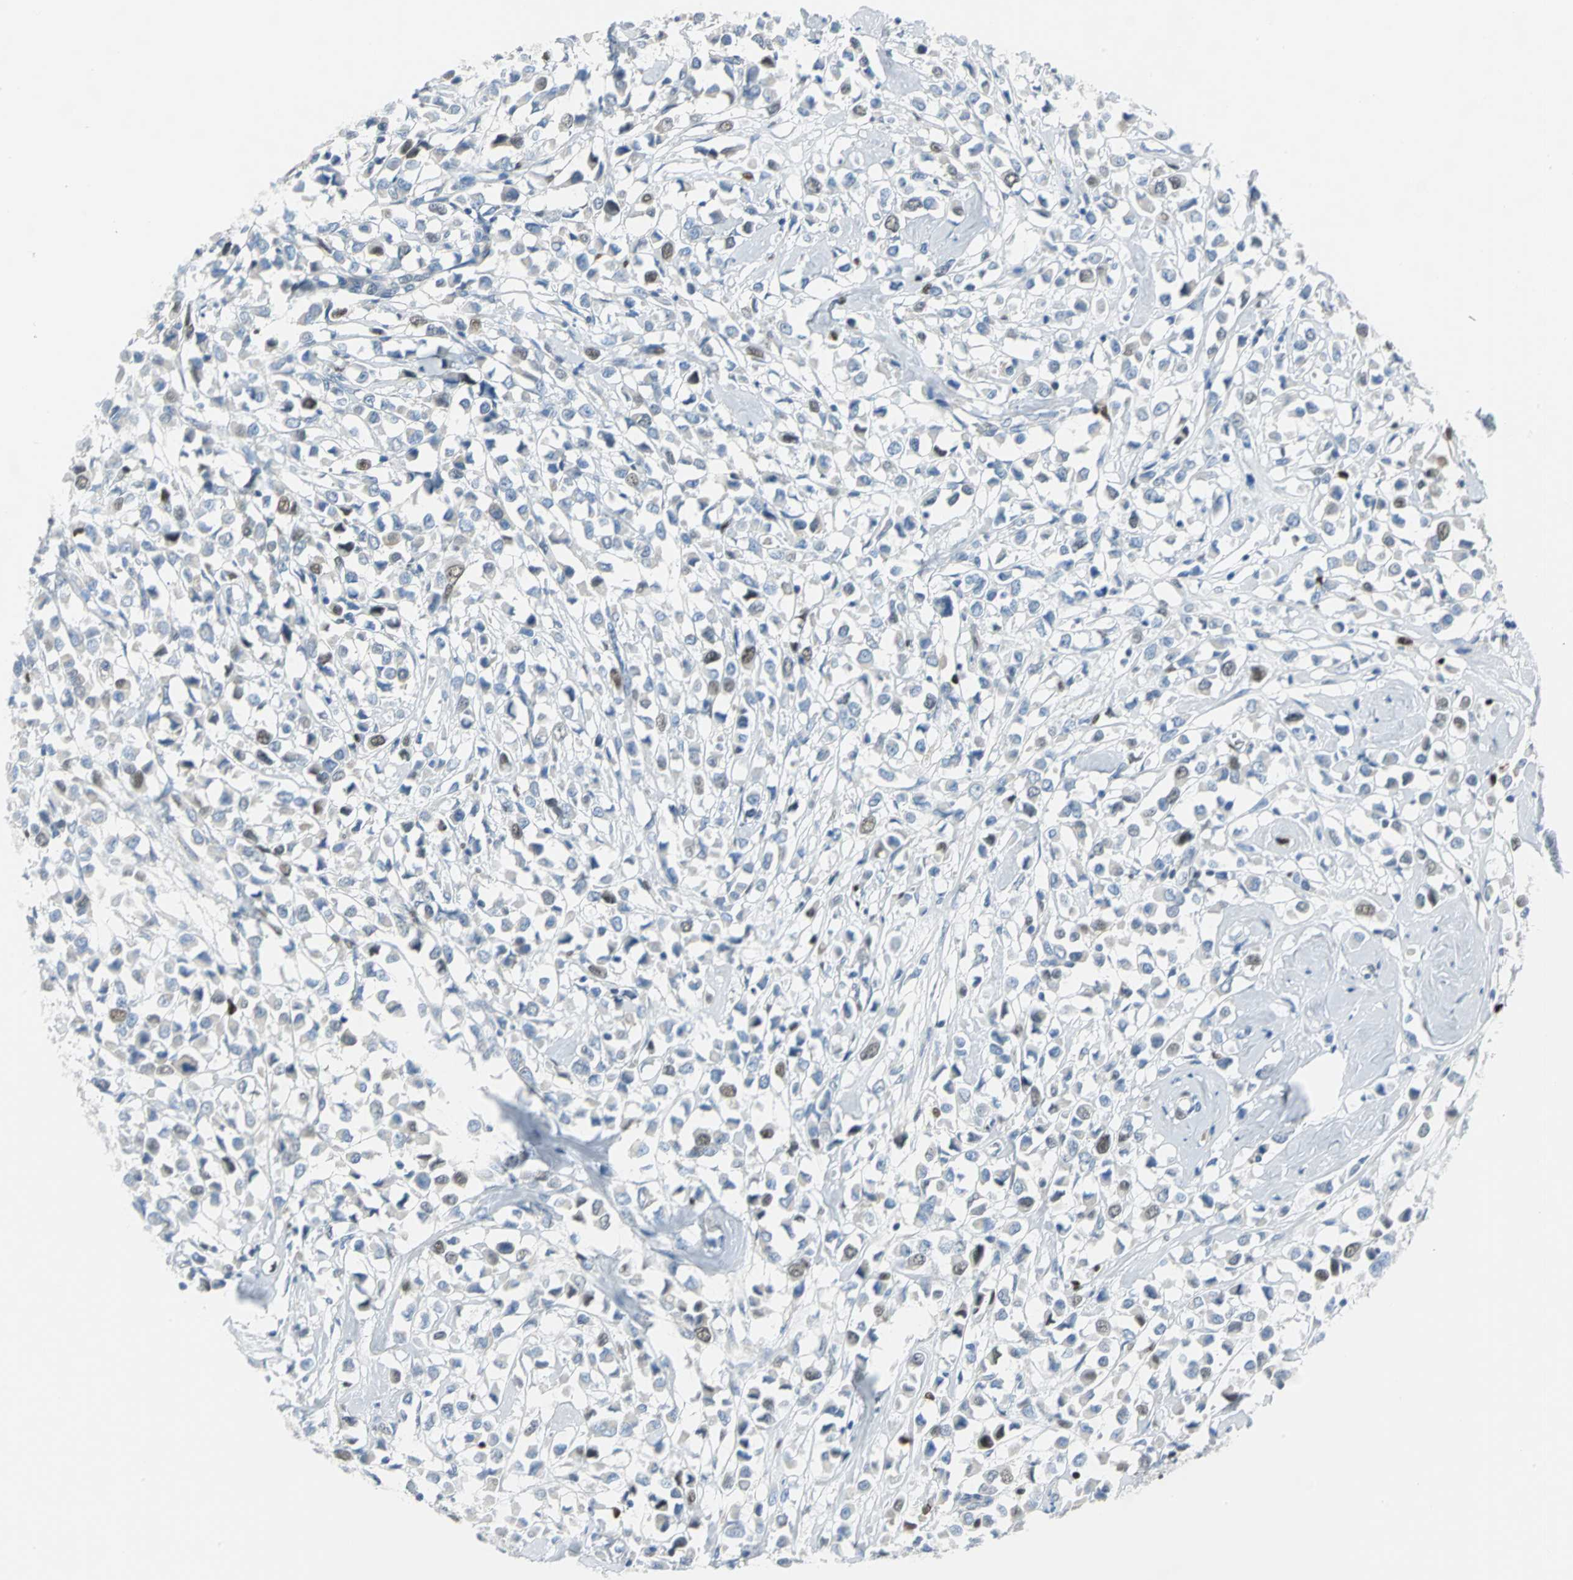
{"staining": {"intensity": "moderate", "quantity": "<25%", "location": "nuclear"}, "tissue": "breast cancer", "cell_type": "Tumor cells", "image_type": "cancer", "snomed": [{"axis": "morphology", "description": "Duct carcinoma"}, {"axis": "topography", "description": "Breast"}], "caption": "The micrograph displays staining of invasive ductal carcinoma (breast), revealing moderate nuclear protein expression (brown color) within tumor cells.", "gene": "MCM3", "patient": {"sex": "female", "age": 61}}